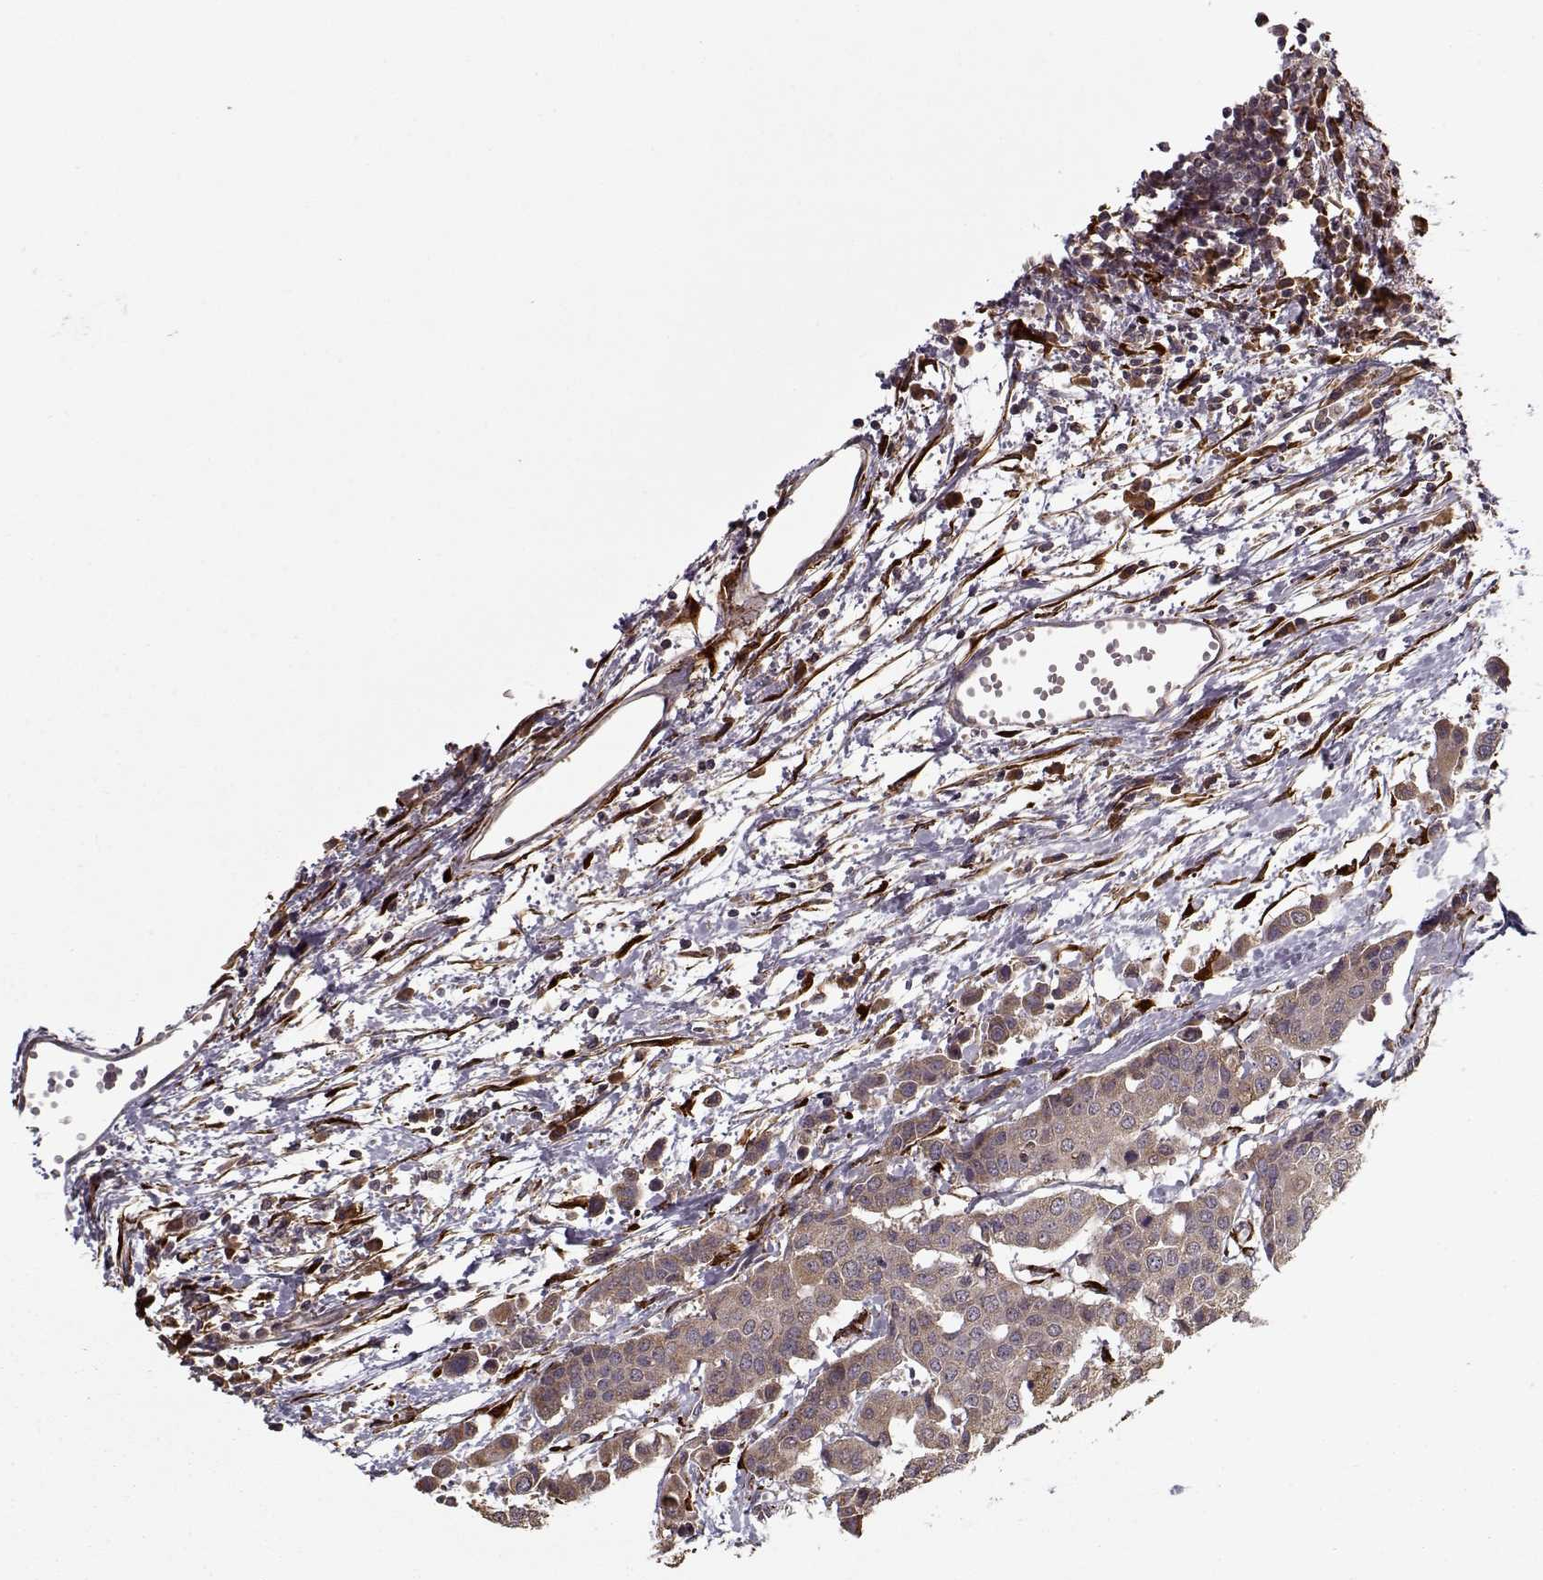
{"staining": {"intensity": "weak", "quantity": ">75%", "location": "cytoplasmic/membranous"}, "tissue": "carcinoid", "cell_type": "Tumor cells", "image_type": "cancer", "snomed": [{"axis": "morphology", "description": "Carcinoid, malignant, NOS"}, {"axis": "topography", "description": "Colon"}], "caption": "Immunohistochemistry (IHC) of human carcinoid shows low levels of weak cytoplasmic/membranous expression in approximately >75% of tumor cells.", "gene": "IMMP1L", "patient": {"sex": "male", "age": 81}}